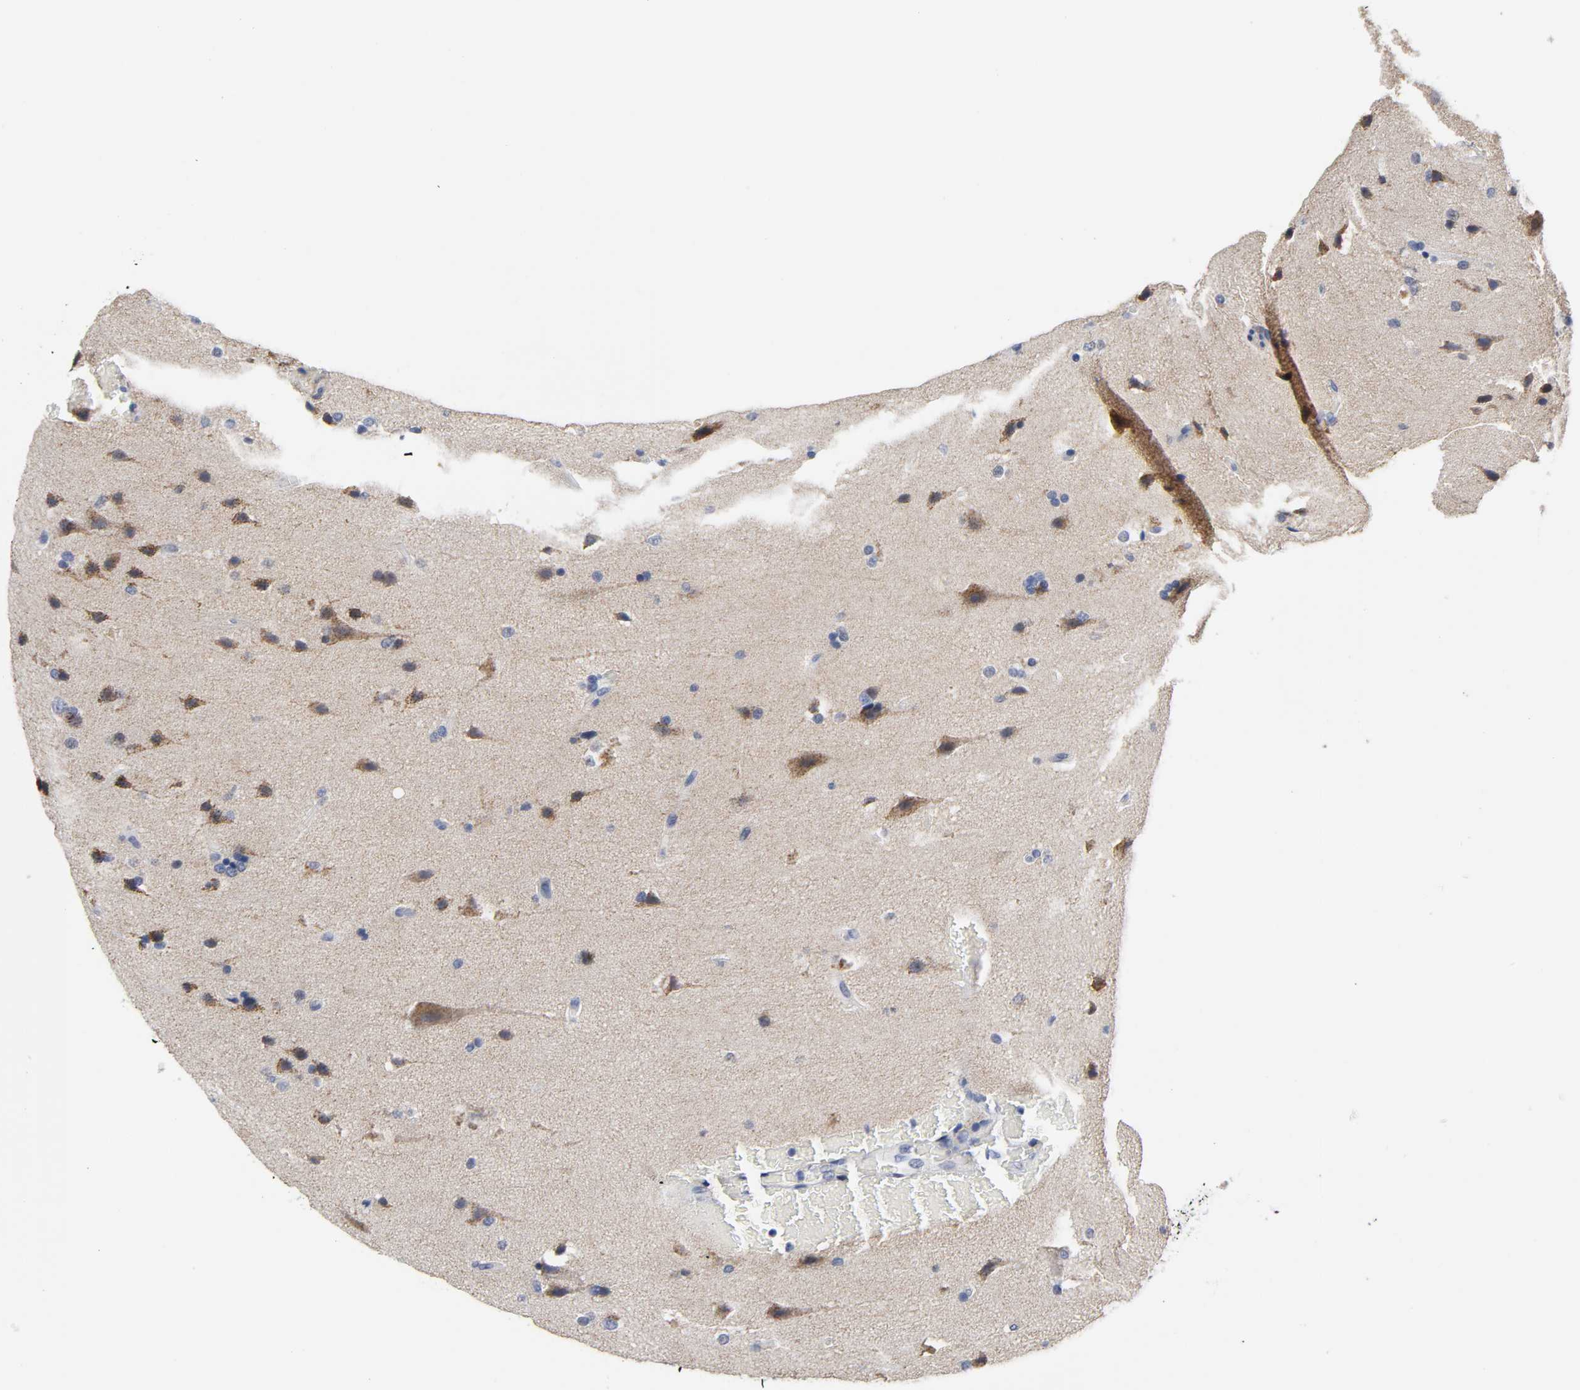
{"staining": {"intensity": "strong", "quantity": "25%-75%", "location": "cytoplasmic/membranous"}, "tissue": "glioma", "cell_type": "Tumor cells", "image_type": "cancer", "snomed": [{"axis": "morphology", "description": "Glioma, malignant, Low grade"}, {"axis": "topography", "description": "Cerebral cortex"}], "caption": "This photomicrograph displays malignant glioma (low-grade) stained with IHC to label a protein in brown. The cytoplasmic/membranous of tumor cells show strong positivity for the protein. Nuclei are counter-stained blue.", "gene": "GRHL2", "patient": {"sex": "female", "age": 47}}